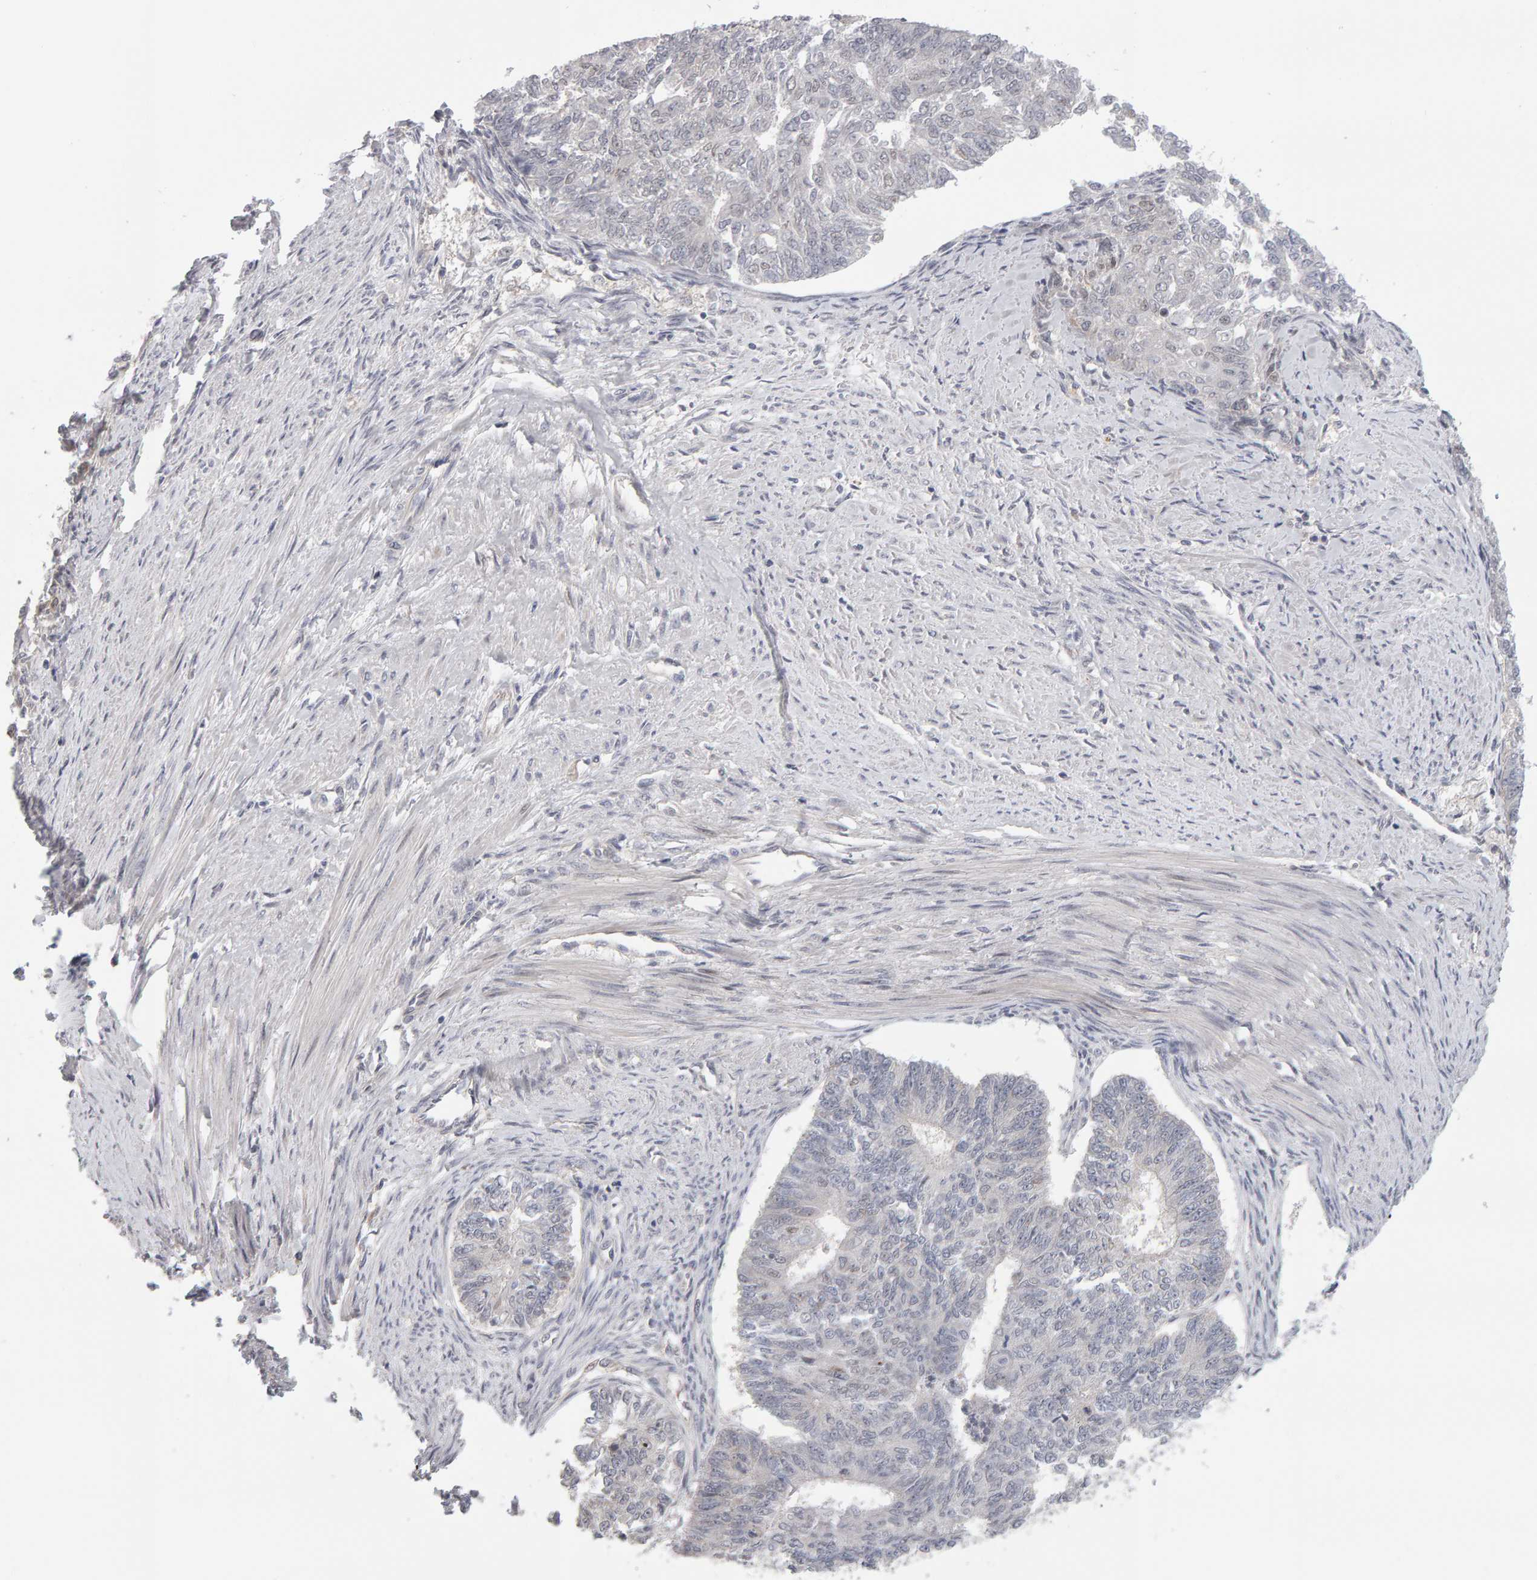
{"staining": {"intensity": "negative", "quantity": "none", "location": "none"}, "tissue": "endometrial cancer", "cell_type": "Tumor cells", "image_type": "cancer", "snomed": [{"axis": "morphology", "description": "Adenocarcinoma, NOS"}, {"axis": "topography", "description": "Endometrium"}], "caption": "Photomicrograph shows no protein staining in tumor cells of adenocarcinoma (endometrial) tissue.", "gene": "MSRA", "patient": {"sex": "female", "age": 32}}